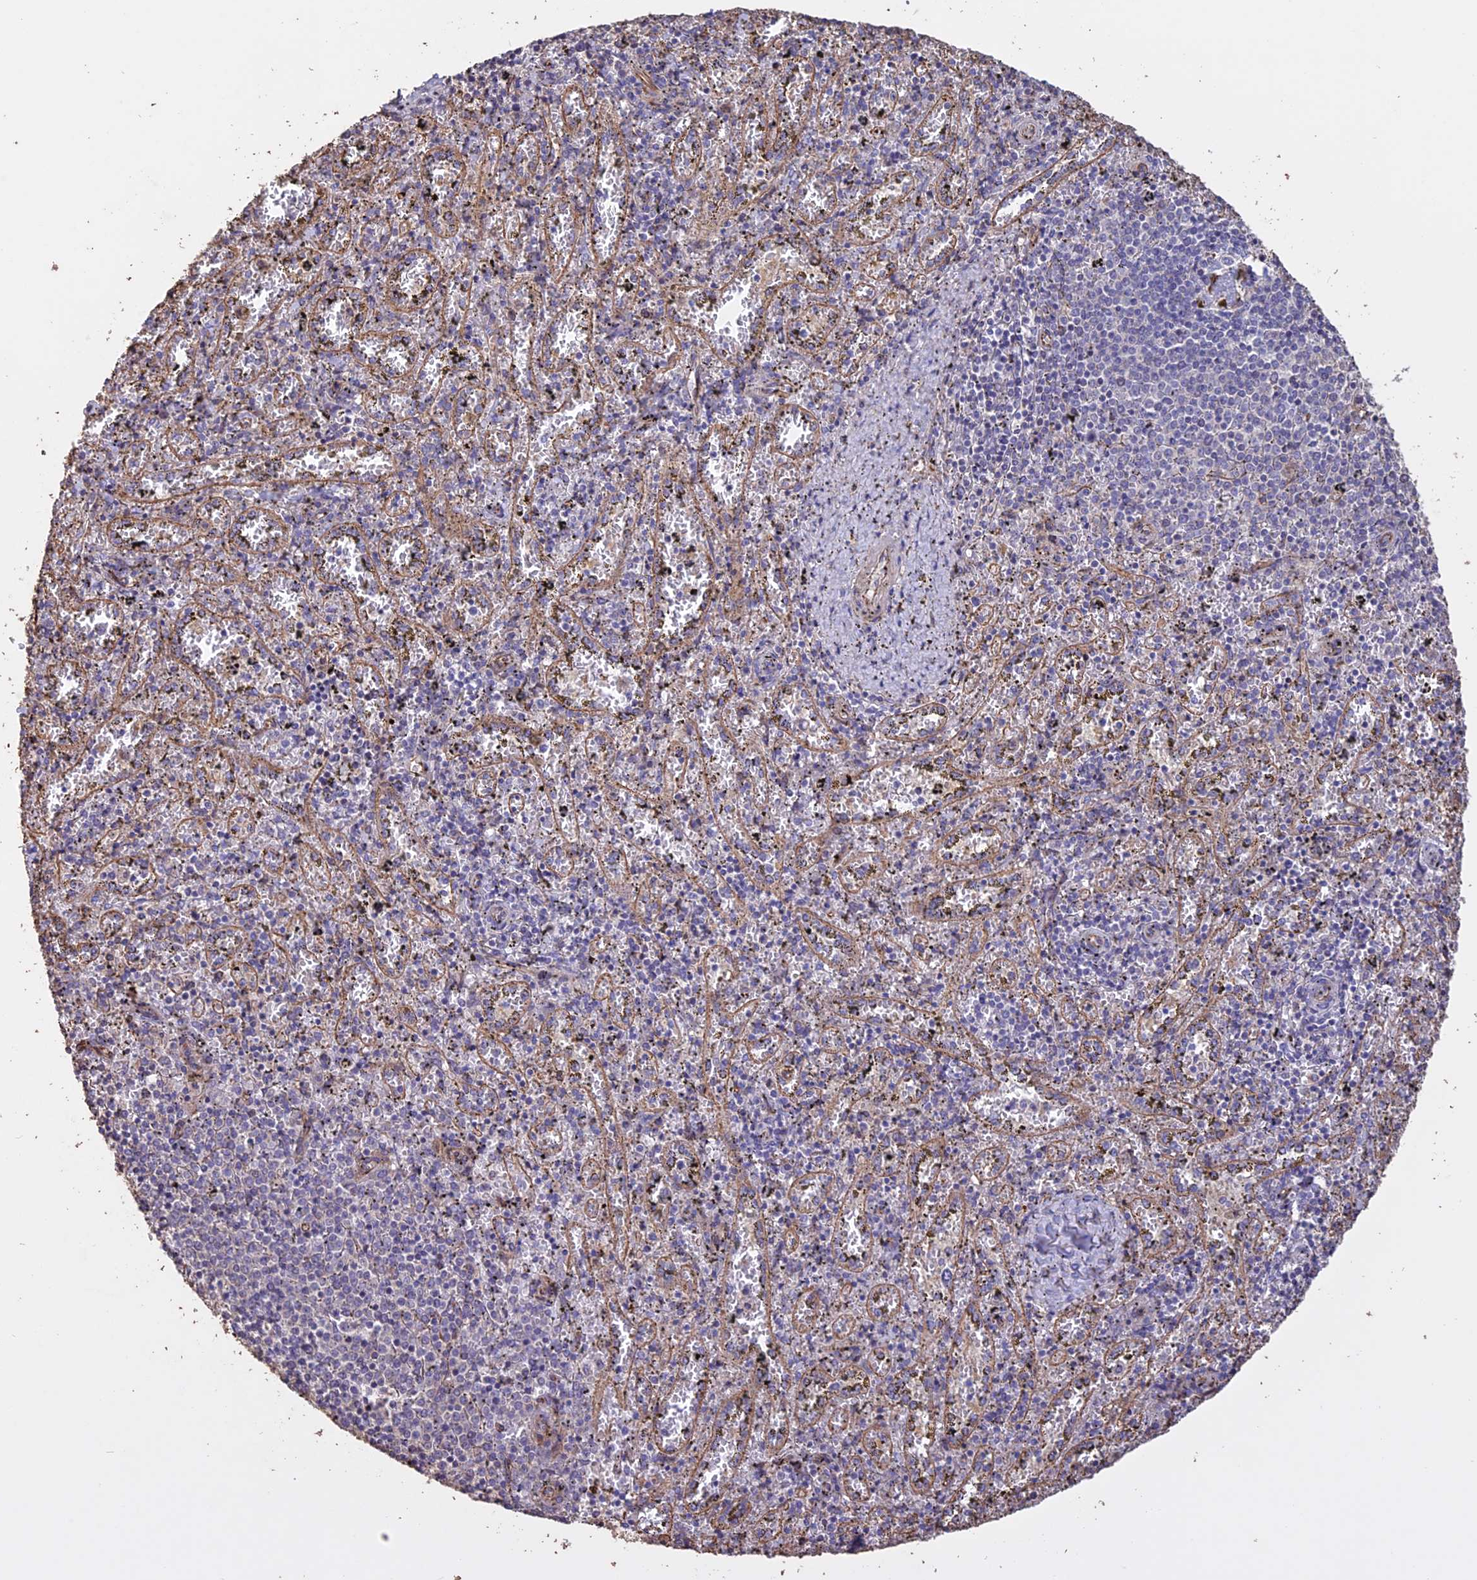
{"staining": {"intensity": "negative", "quantity": "none", "location": "none"}, "tissue": "spleen", "cell_type": "Cells in red pulp", "image_type": "normal", "snomed": [{"axis": "morphology", "description": "Normal tissue, NOS"}, {"axis": "topography", "description": "Spleen"}], "caption": "Immunohistochemistry (IHC) photomicrograph of benign human spleen stained for a protein (brown), which shows no positivity in cells in red pulp.", "gene": "CCDC148", "patient": {"sex": "male", "age": 11}}